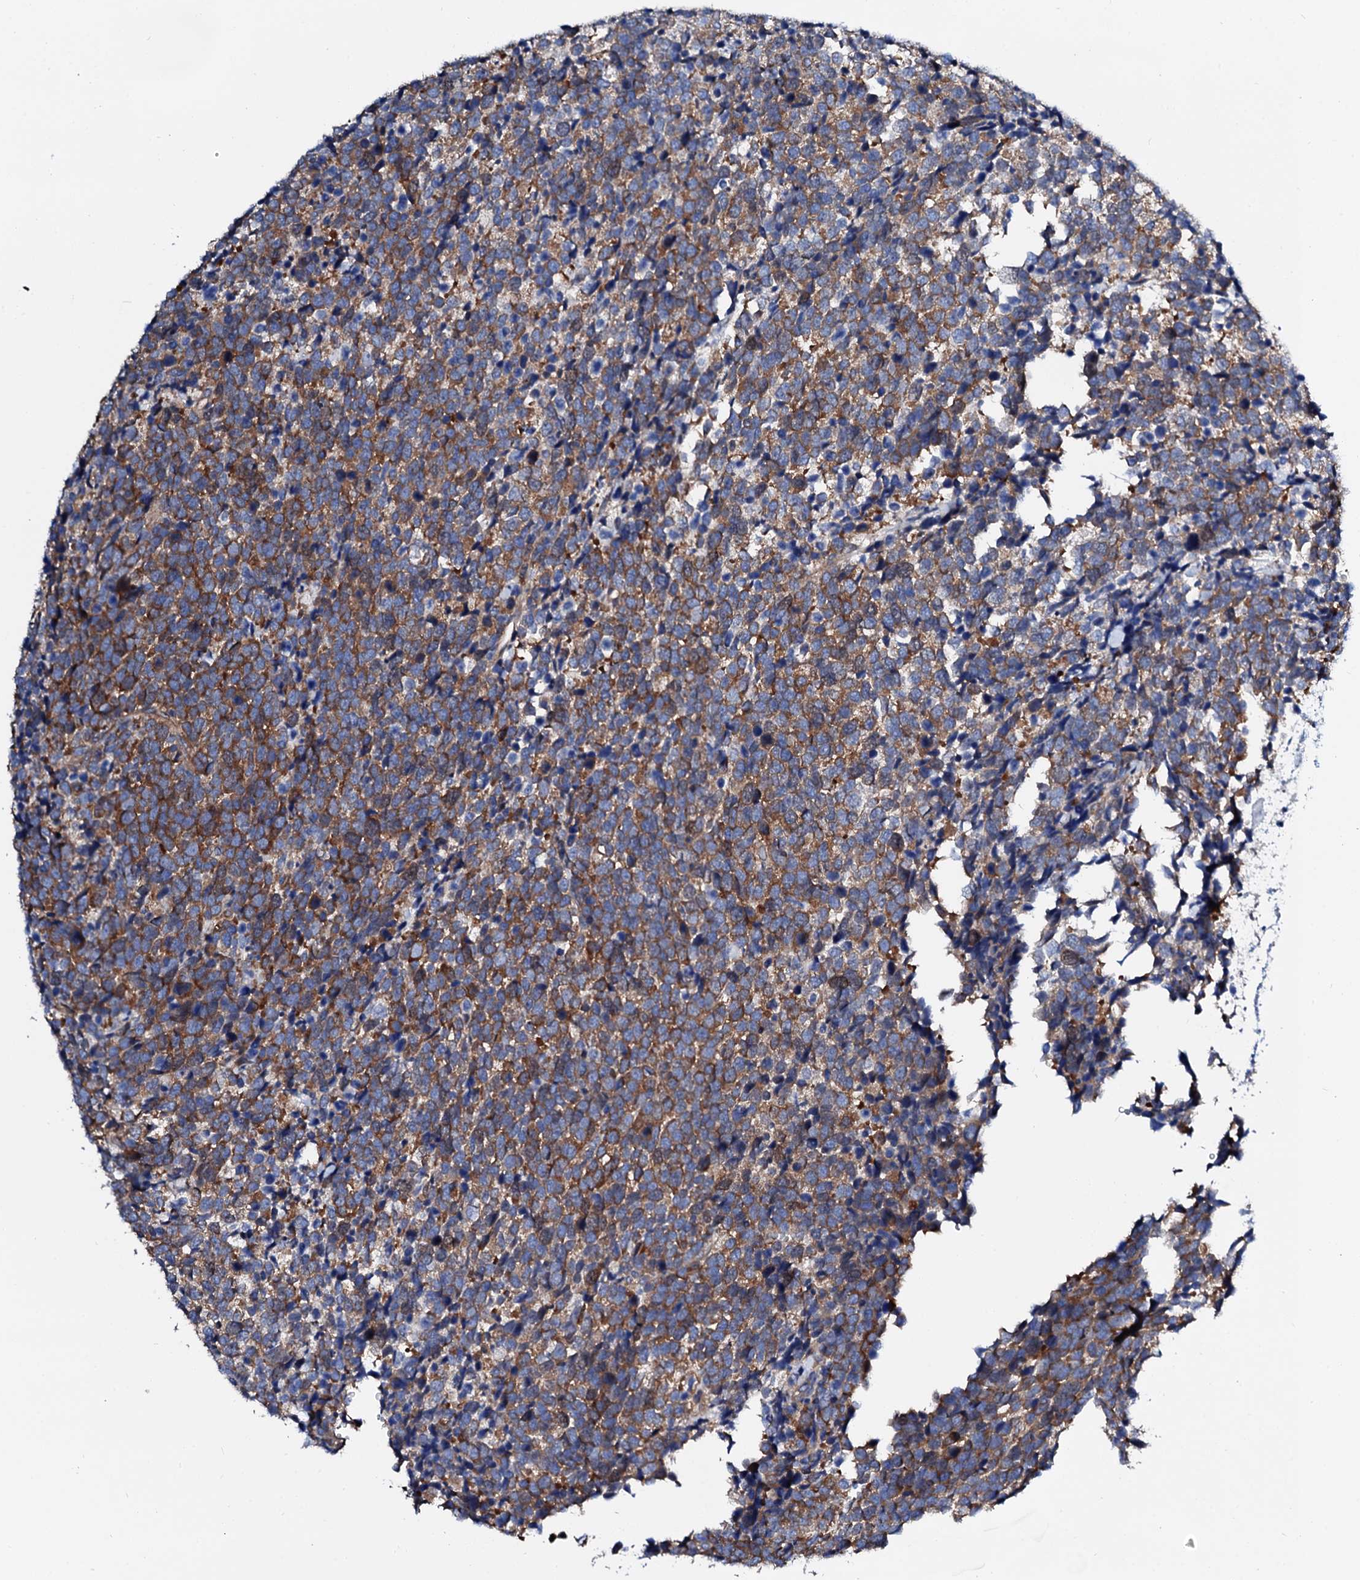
{"staining": {"intensity": "moderate", "quantity": ">75%", "location": "cytoplasmic/membranous"}, "tissue": "urothelial cancer", "cell_type": "Tumor cells", "image_type": "cancer", "snomed": [{"axis": "morphology", "description": "Urothelial carcinoma, High grade"}, {"axis": "topography", "description": "Urinary bladder"}], "caption": "Immunohistochemistry (DAB) staining of urothelial cancer reveals moderate cytoplasmic/membranous protein positivity in about >75% of tumor cells. (IHC, brightfield microscopy, high magnification).", "gene": "CSKMT", "patient": {"sex": "female", "age": 82}}